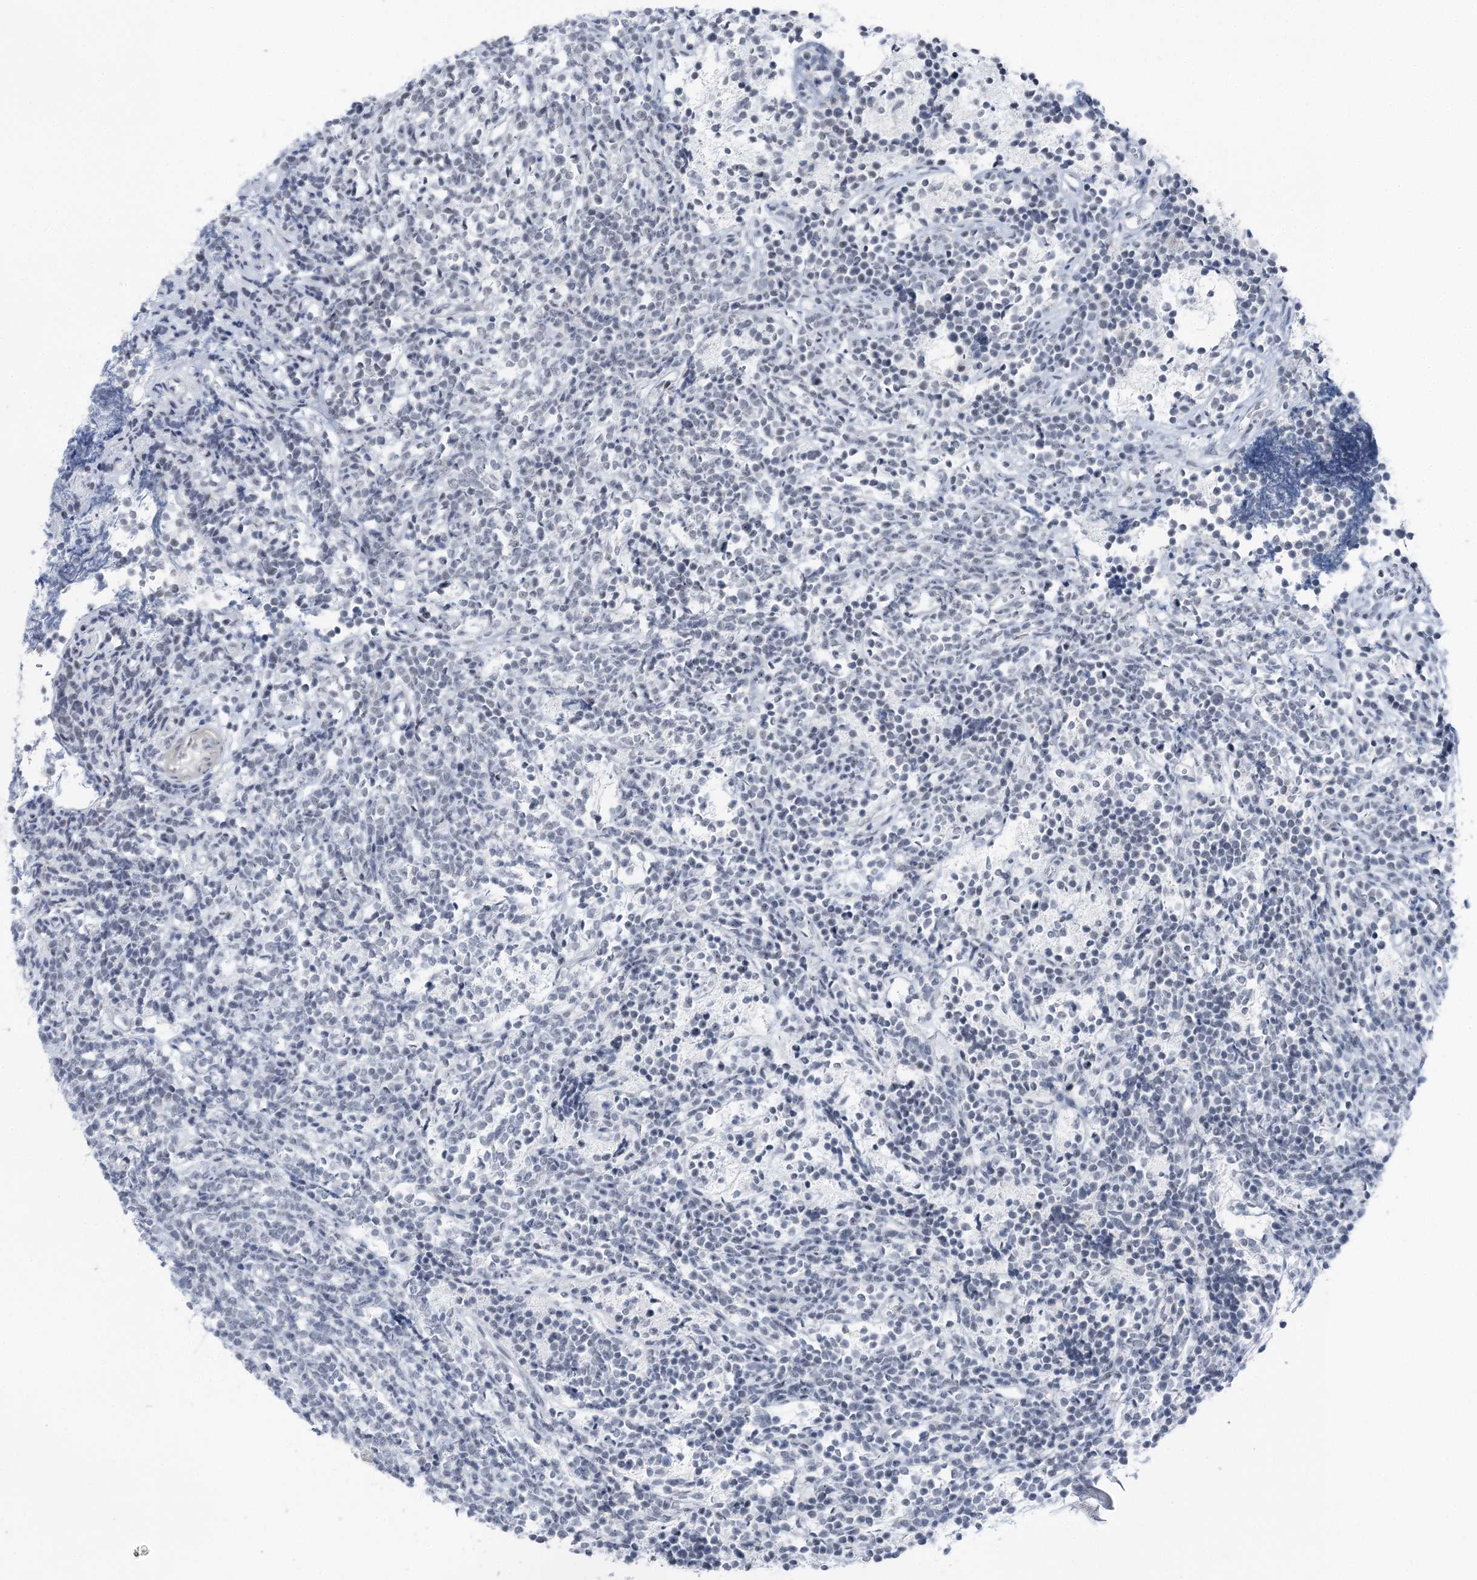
{"staining": {"intensity": "negative", "quantity": "none", "location": "none"}, "tissue": "glioma", "cell_type": "Tumor cells", "image_type": "cancer", "snomed": [{"axis": "morphology", "description": "Glioma, malignant, Low grade"}, {"axis": "topography", "description": "Brain"}], "caption": "A histopathology image of malignant glioma (low-grade) stained for a protein shows no brown staining in tumor cells.", "gene": "STEEP1", "patient": {"sex": "female", "age": 1}}